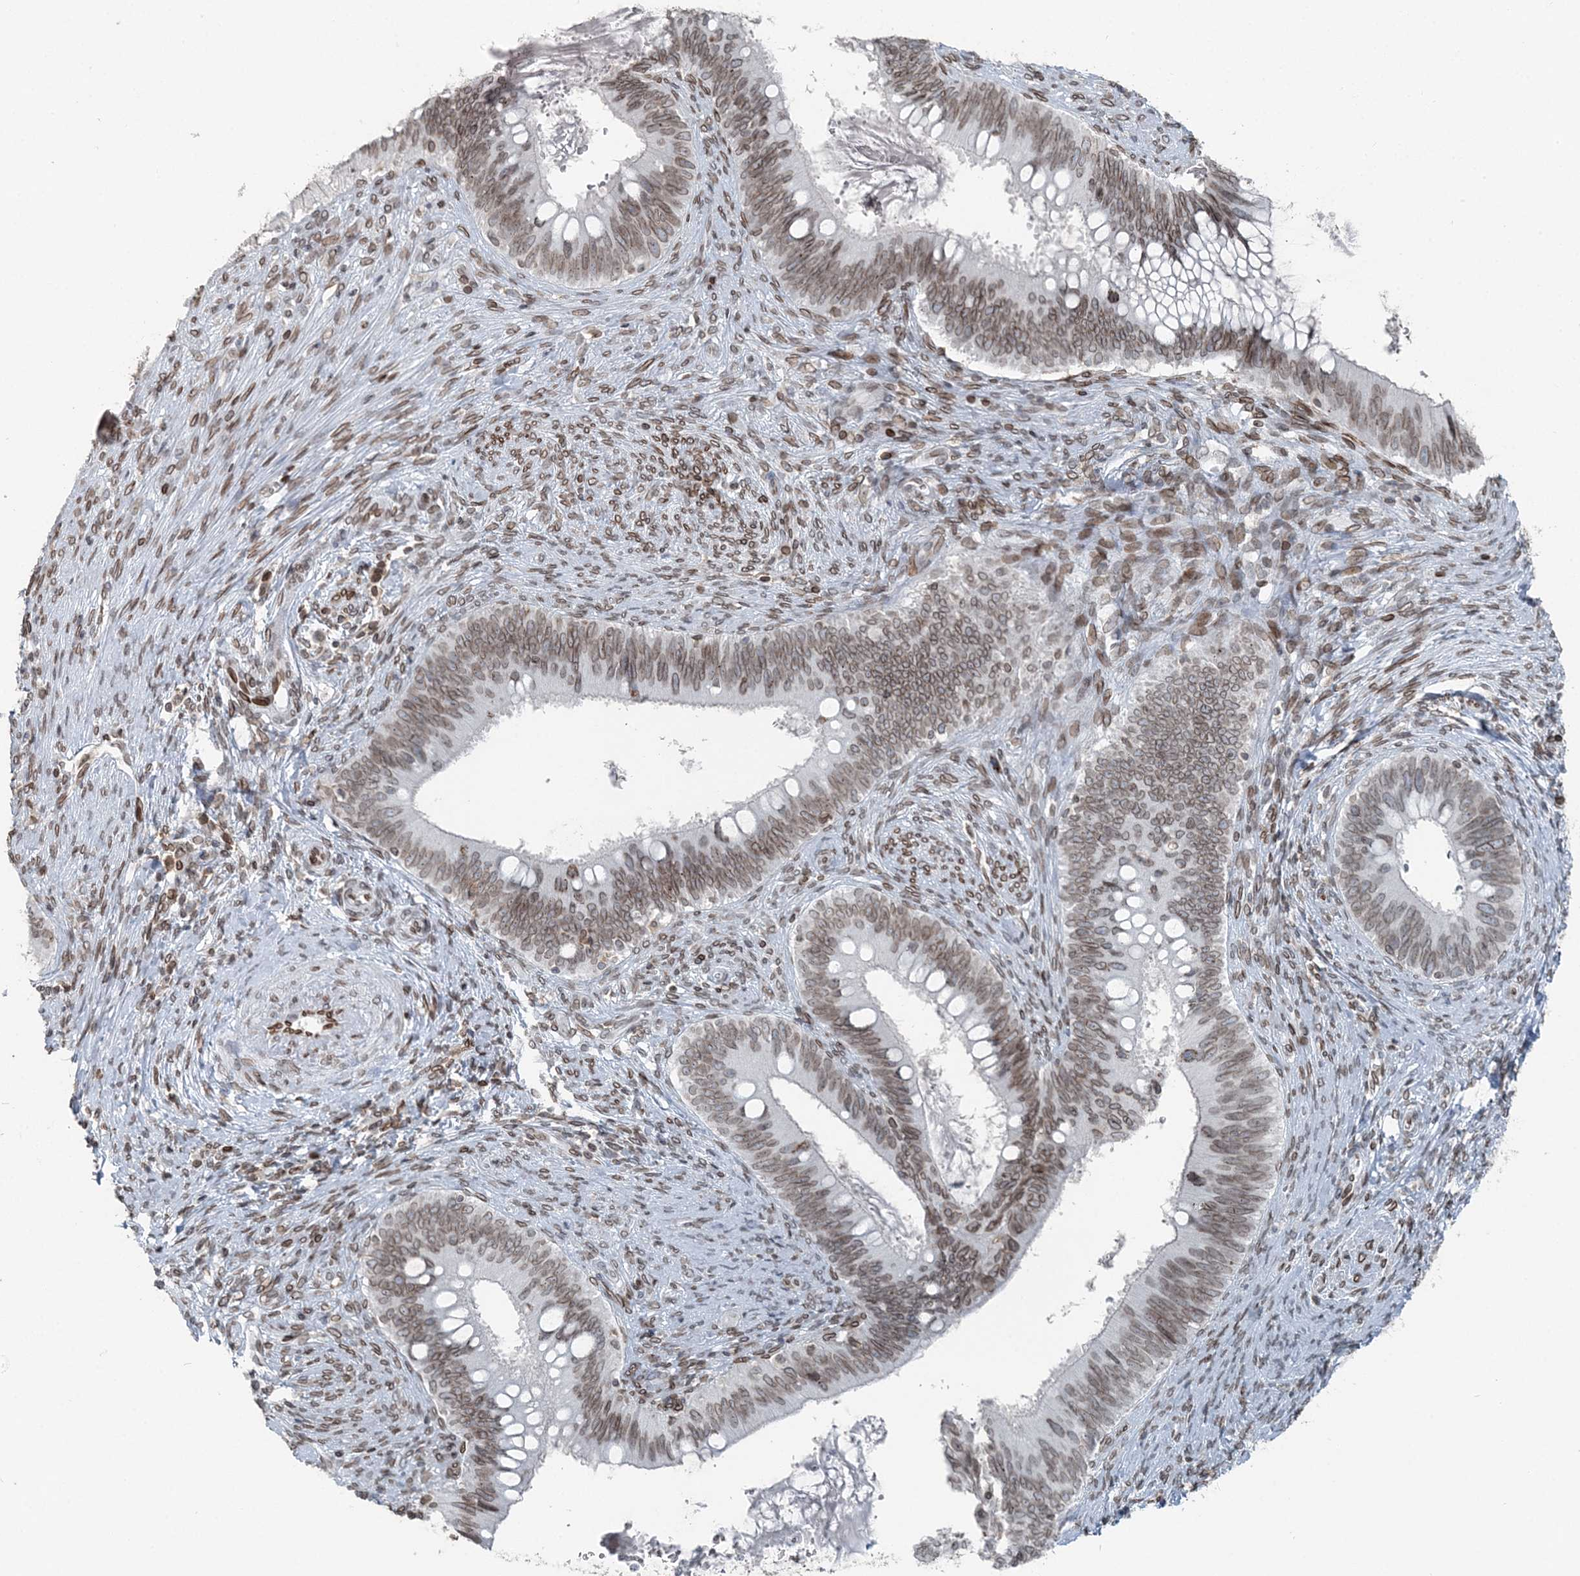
{"staining": {"intensity": "moderate", "quantity": ">75%", "location": "cytoplasmic/membranous,nuclear"}, "tissue": "cervical cancer", "cell_type": "Tumor cells", "image_type": "cancer", "snomed": [{"axis": "morphology", "description": "Adenocarcinoma, NOS"}, {"axis": "topography", "description": "Cervix"}], "caption": "Cervical cancer stained for a protein (brown) demonstrates moderate cytoplasmic/membranous and nuclear positive positivity in approximately >75% of tumor cells.", "gene": "GJD4", "patient": {"sex": "female", "age": 42}}